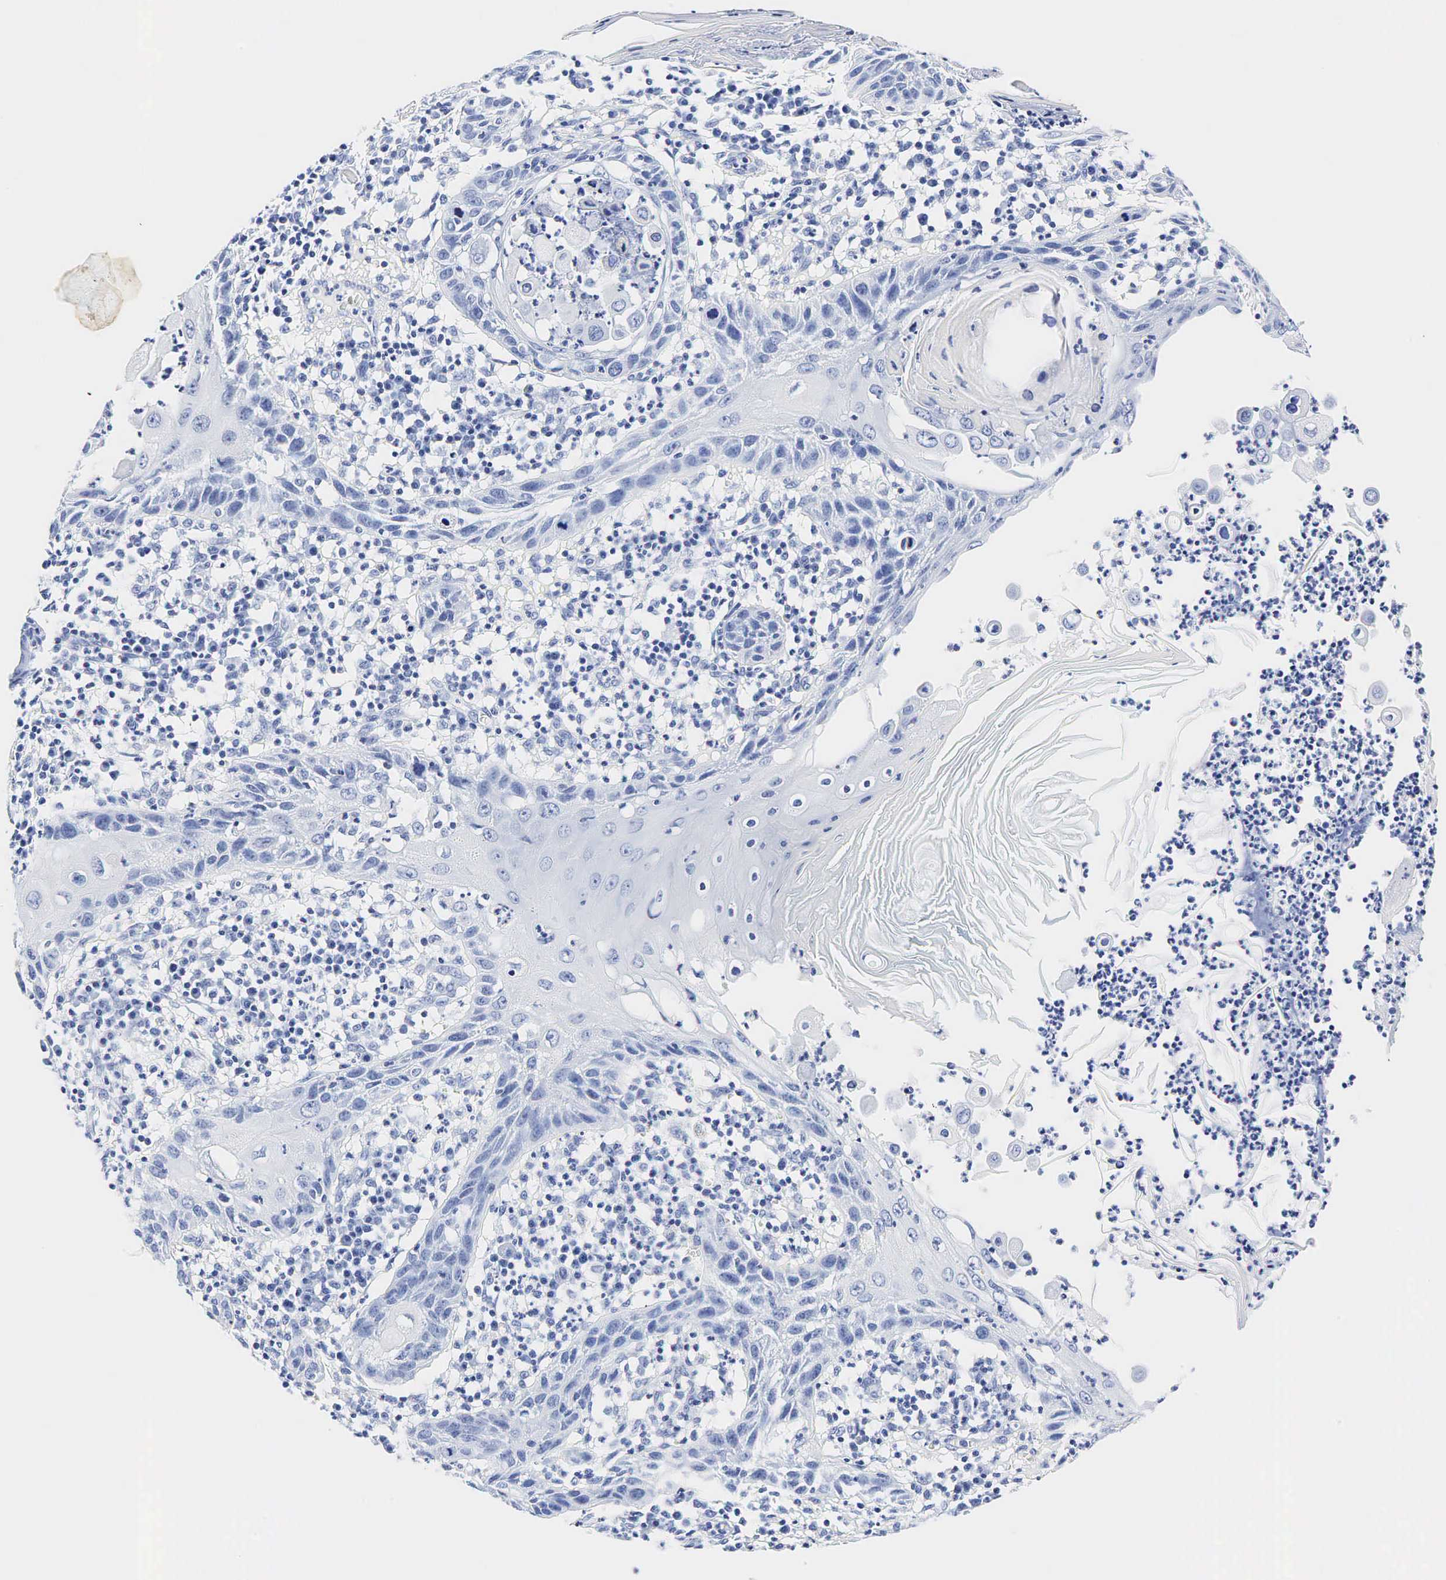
{"staining": {"intensity": "negative", "quantity": "none", "location": "none"}, "tissue": "skin cancer", "cell_type": "Tumor cells", "image_type": "cancer", "snomed": [{"axis": "morphology", "description": "Squamous cell carcinoma, NOS"}, {"axis": "topography", "description": "Skin"}], "caption": "A micrograph of squamous cell carcinoma (skin) stained for a protein reveals no brown staining in tumor cells. (Brightfield microscopy of DAB IHC at high magnification).", "gene": "TG", "patient": {"sex": "female", "age": 74}}